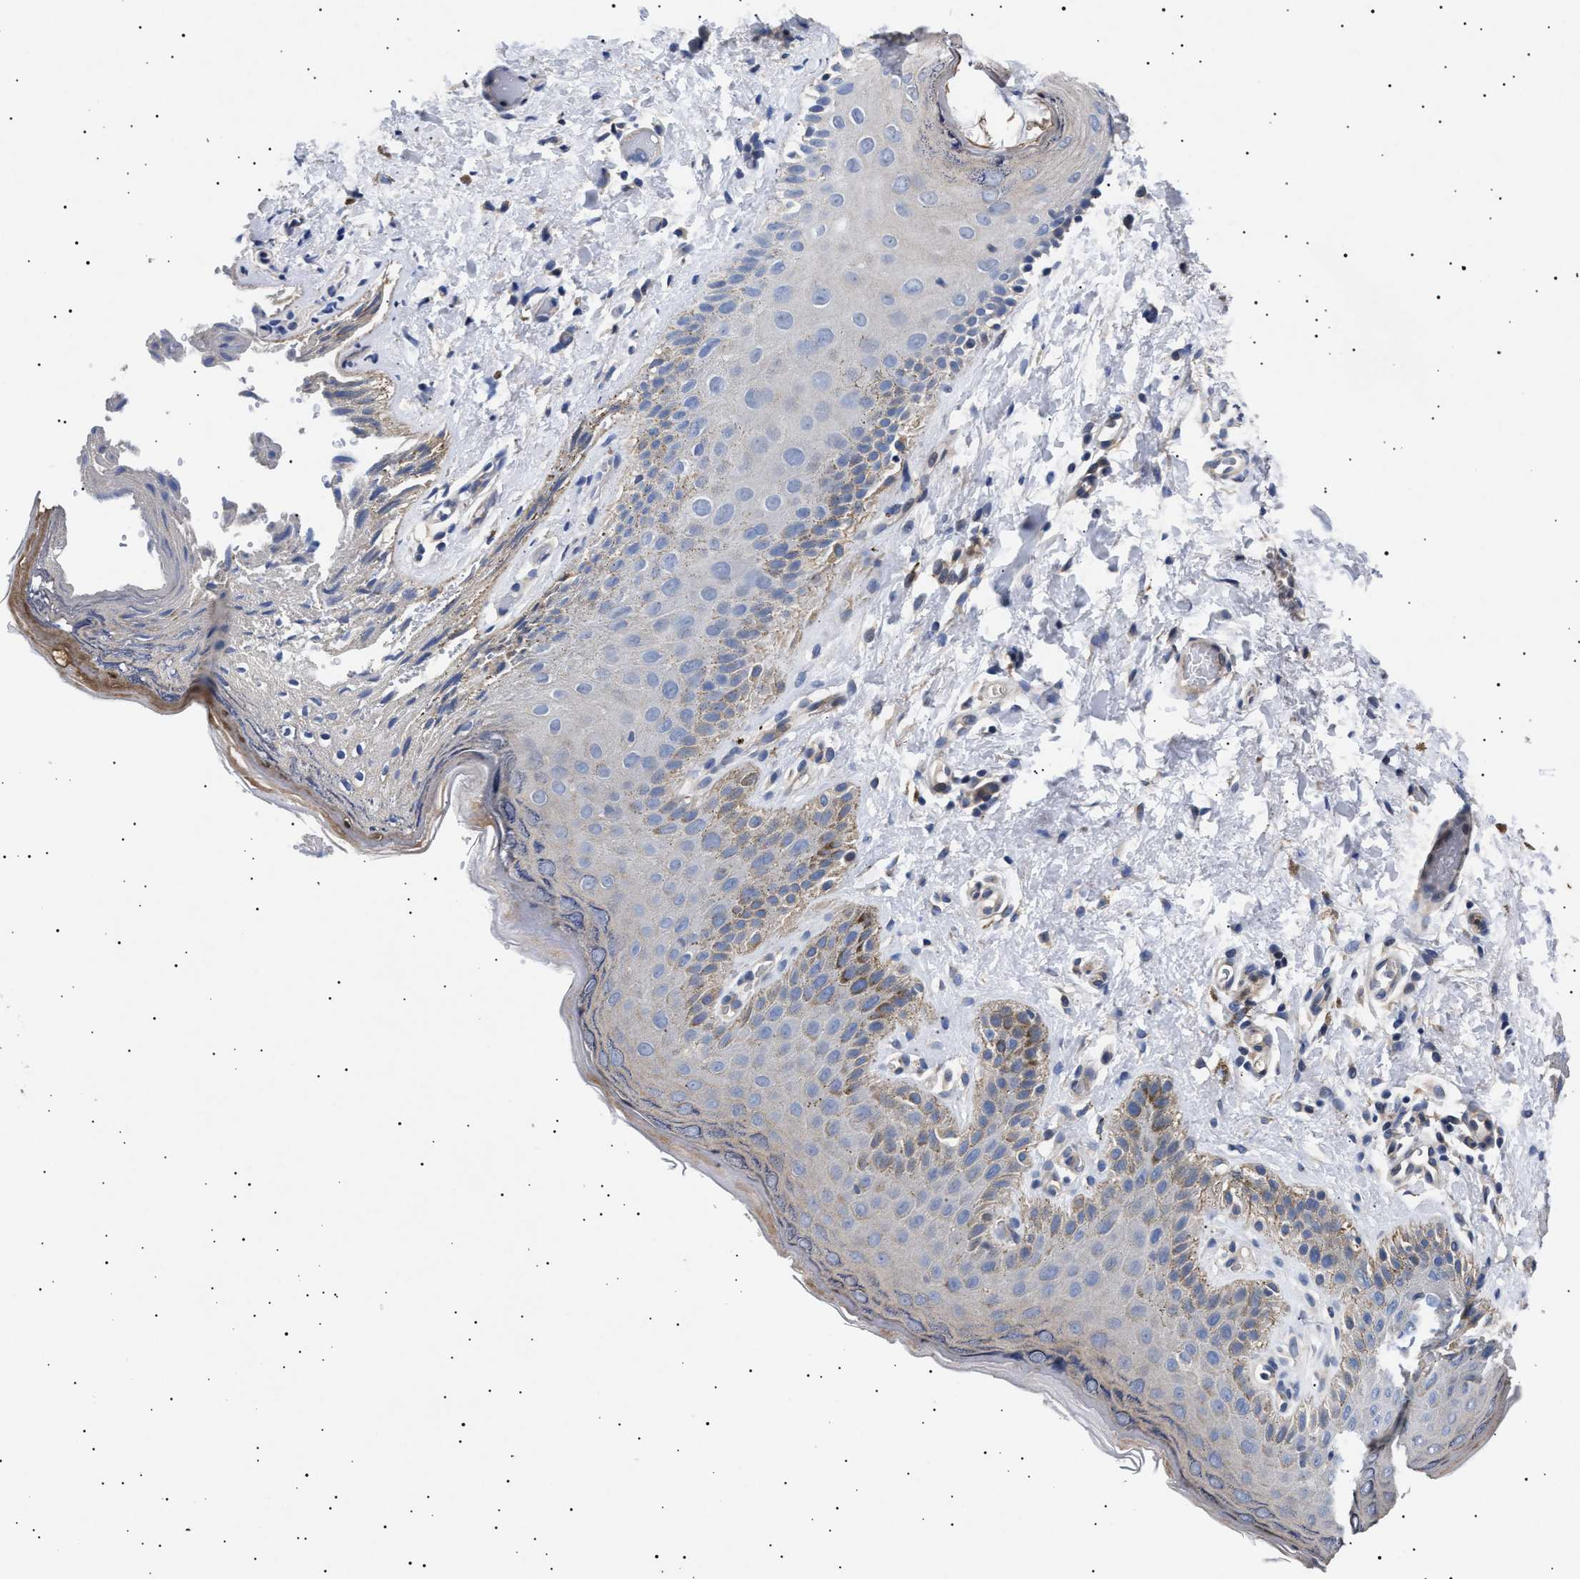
{"staining": {"intensity": "moderate", "quantity": "<25%", "location": "cytoplasmic/membranous"}, "tissue": "skin", "cell_type": "Epidermal cells", "image_type": "normal", "snomed": [{"axis": "morphology", "description": "Normal tissue, NOS"}, {"axis": "topography", "description": "Anal"}], "caption": "IHC of benign skin displays low levels of moderate cytoplasmic/membranous positivity in about <25% of epidermal cells.", "gene": "HEMGN", "patient": {"sex": "male", "age": 44}}